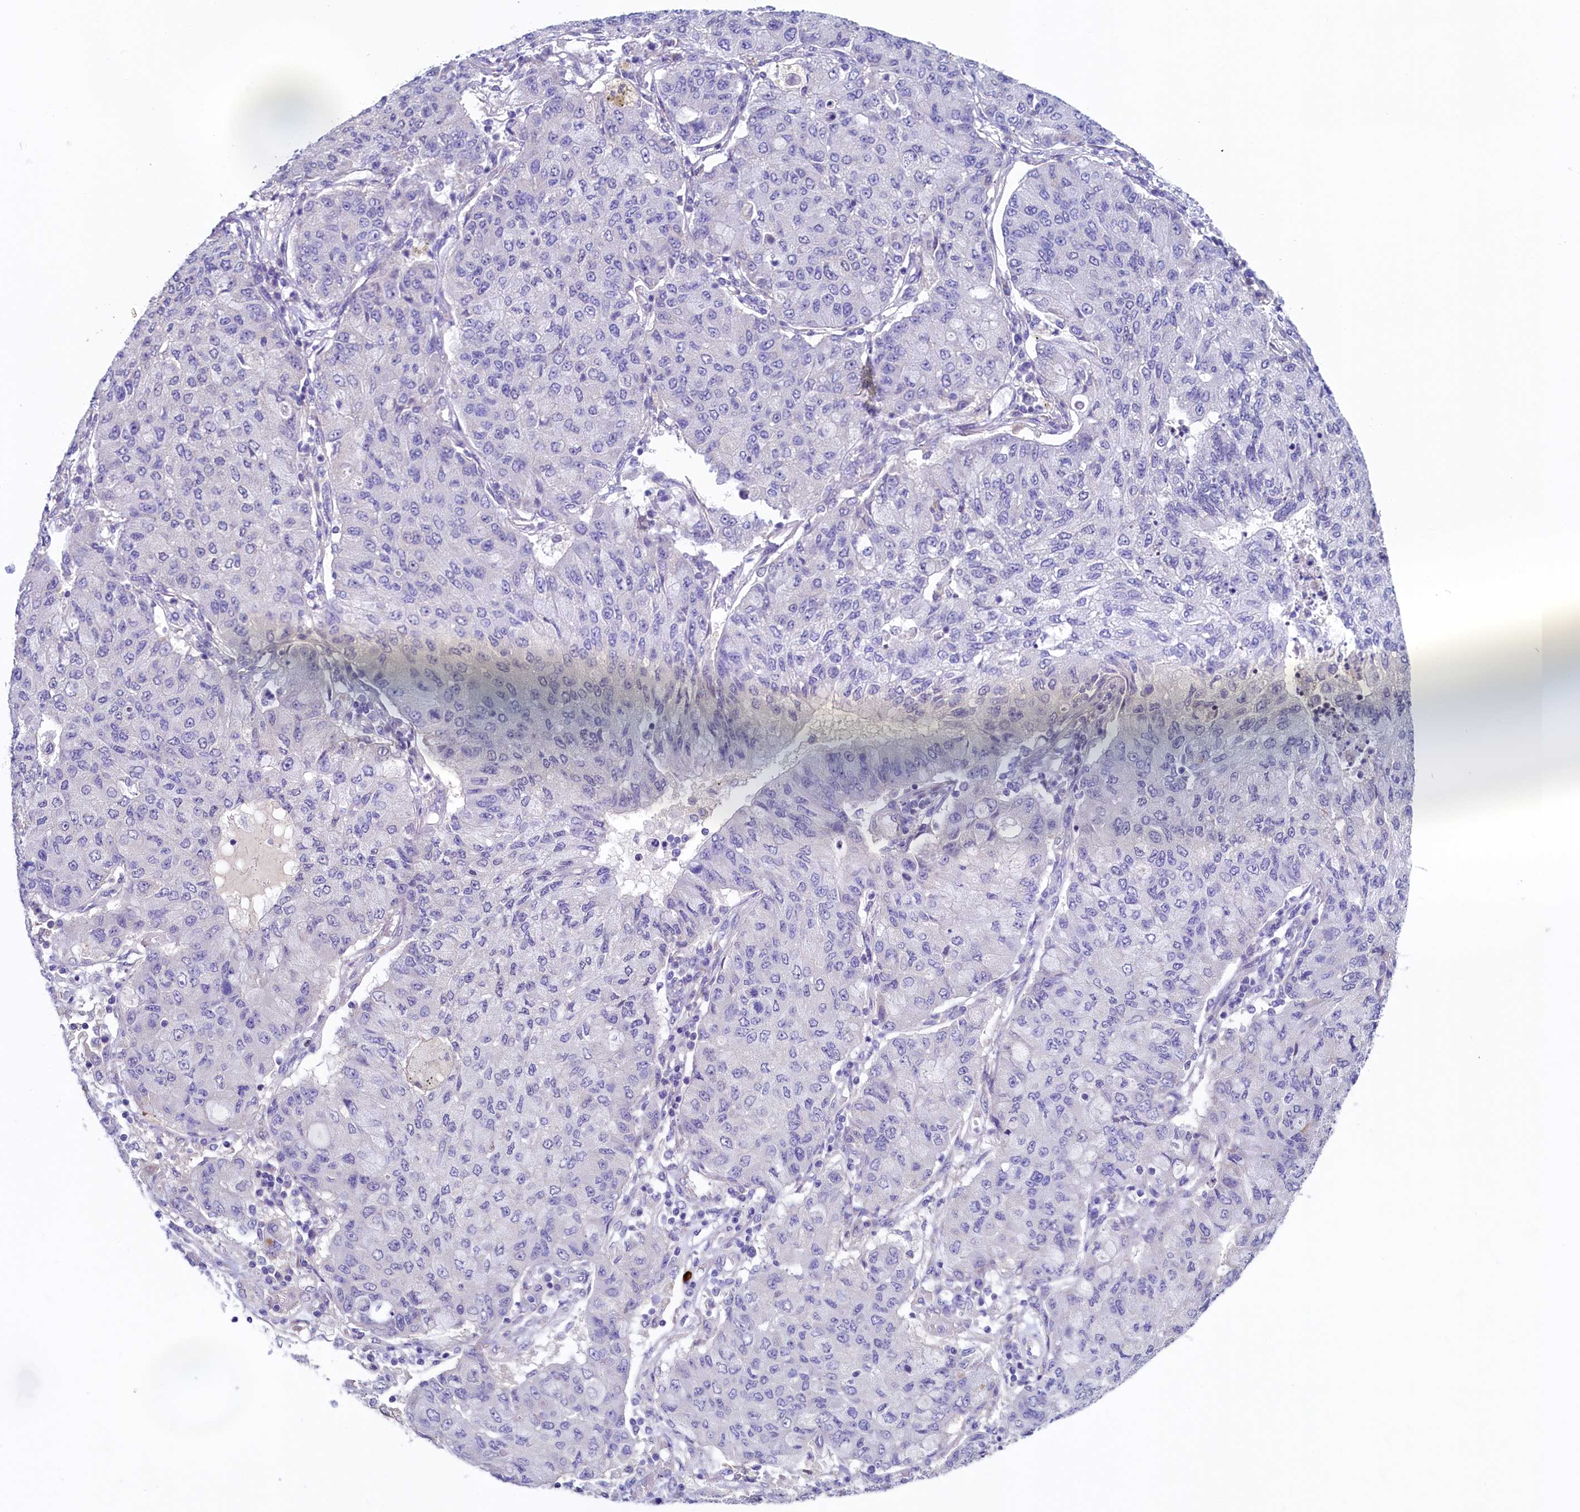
{"staining": {"intensity": "negative", "quantity": "none", "location": "none"}, "tissue": "lung cancer", "cell_type": "Tumor cells", "image_type": "cancer", "snomed": [{"axis": "morphology", "description": "Squamous cell carcinoma, NOS"}, {"axis": "topography", "description": "Lung"}], "caption": "This micrograph is of lung cancer (squamous cell carcinoma) stained with immunohistochemistry to label a protein in brown with the nuclei are counter-stained blue. There is no staining in tumor cells.", "gene": "FLYWCH2", "patient": {"sex": "male", "age": 74}}